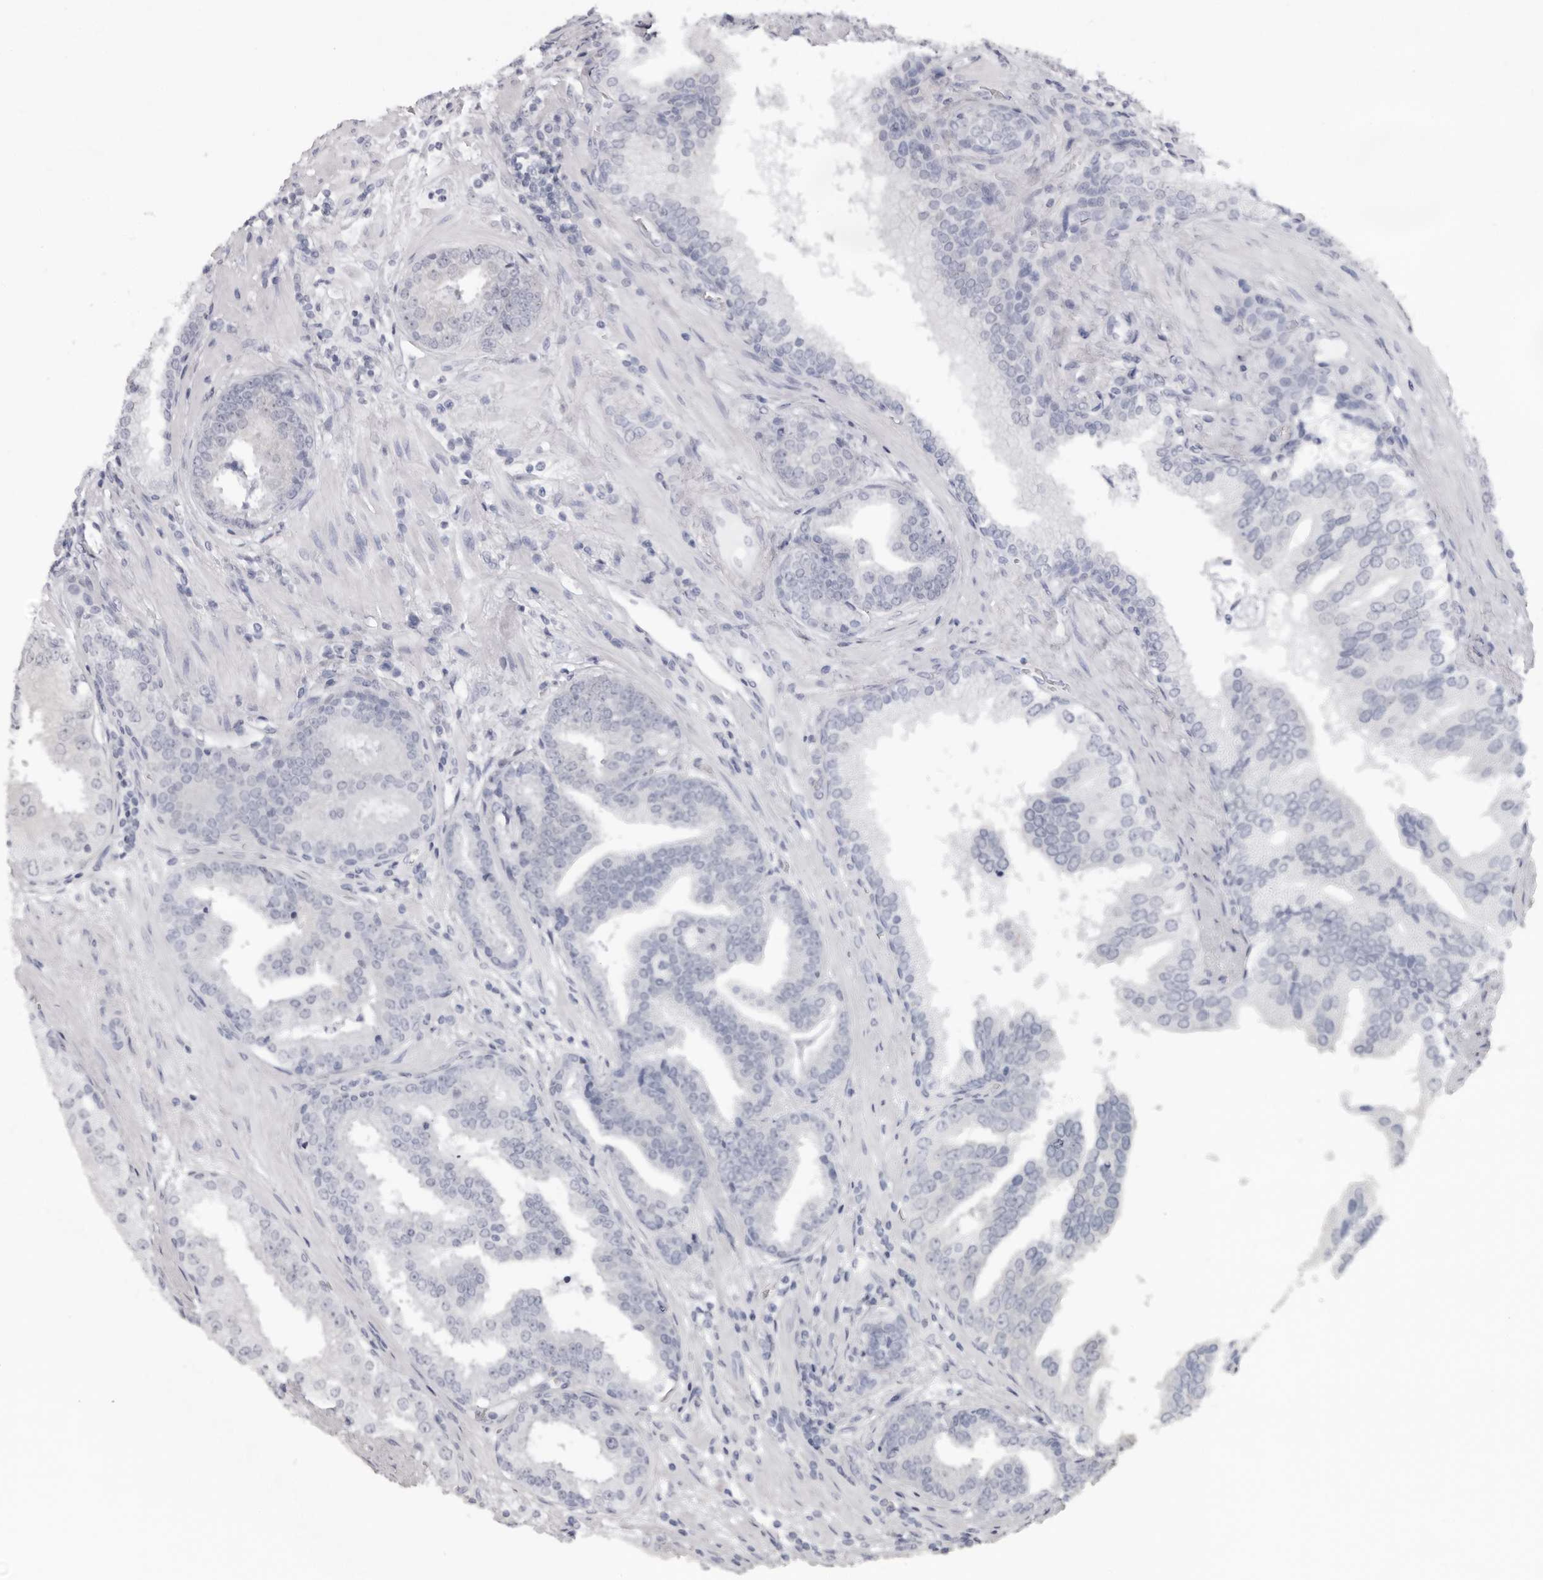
{"staining": {"intensity": "negative", "quantity": "none", "location": "none"}, "tissue": "prostate cancer", "cell_type": "Tumor cells", "image_type": "cancer", "snomed": [{"axis": "morphology", "description": "Adenocarcinoma, Low grade"}, {"axis": "topography", "description": "Prostate"}], "caption": "Photomicrograph shows no significant protein expression in tumor cells of prostate adenocarcinoma (low-grade).", "gene": "EPB41", "patient": {"sex": "male", "age": 67}}